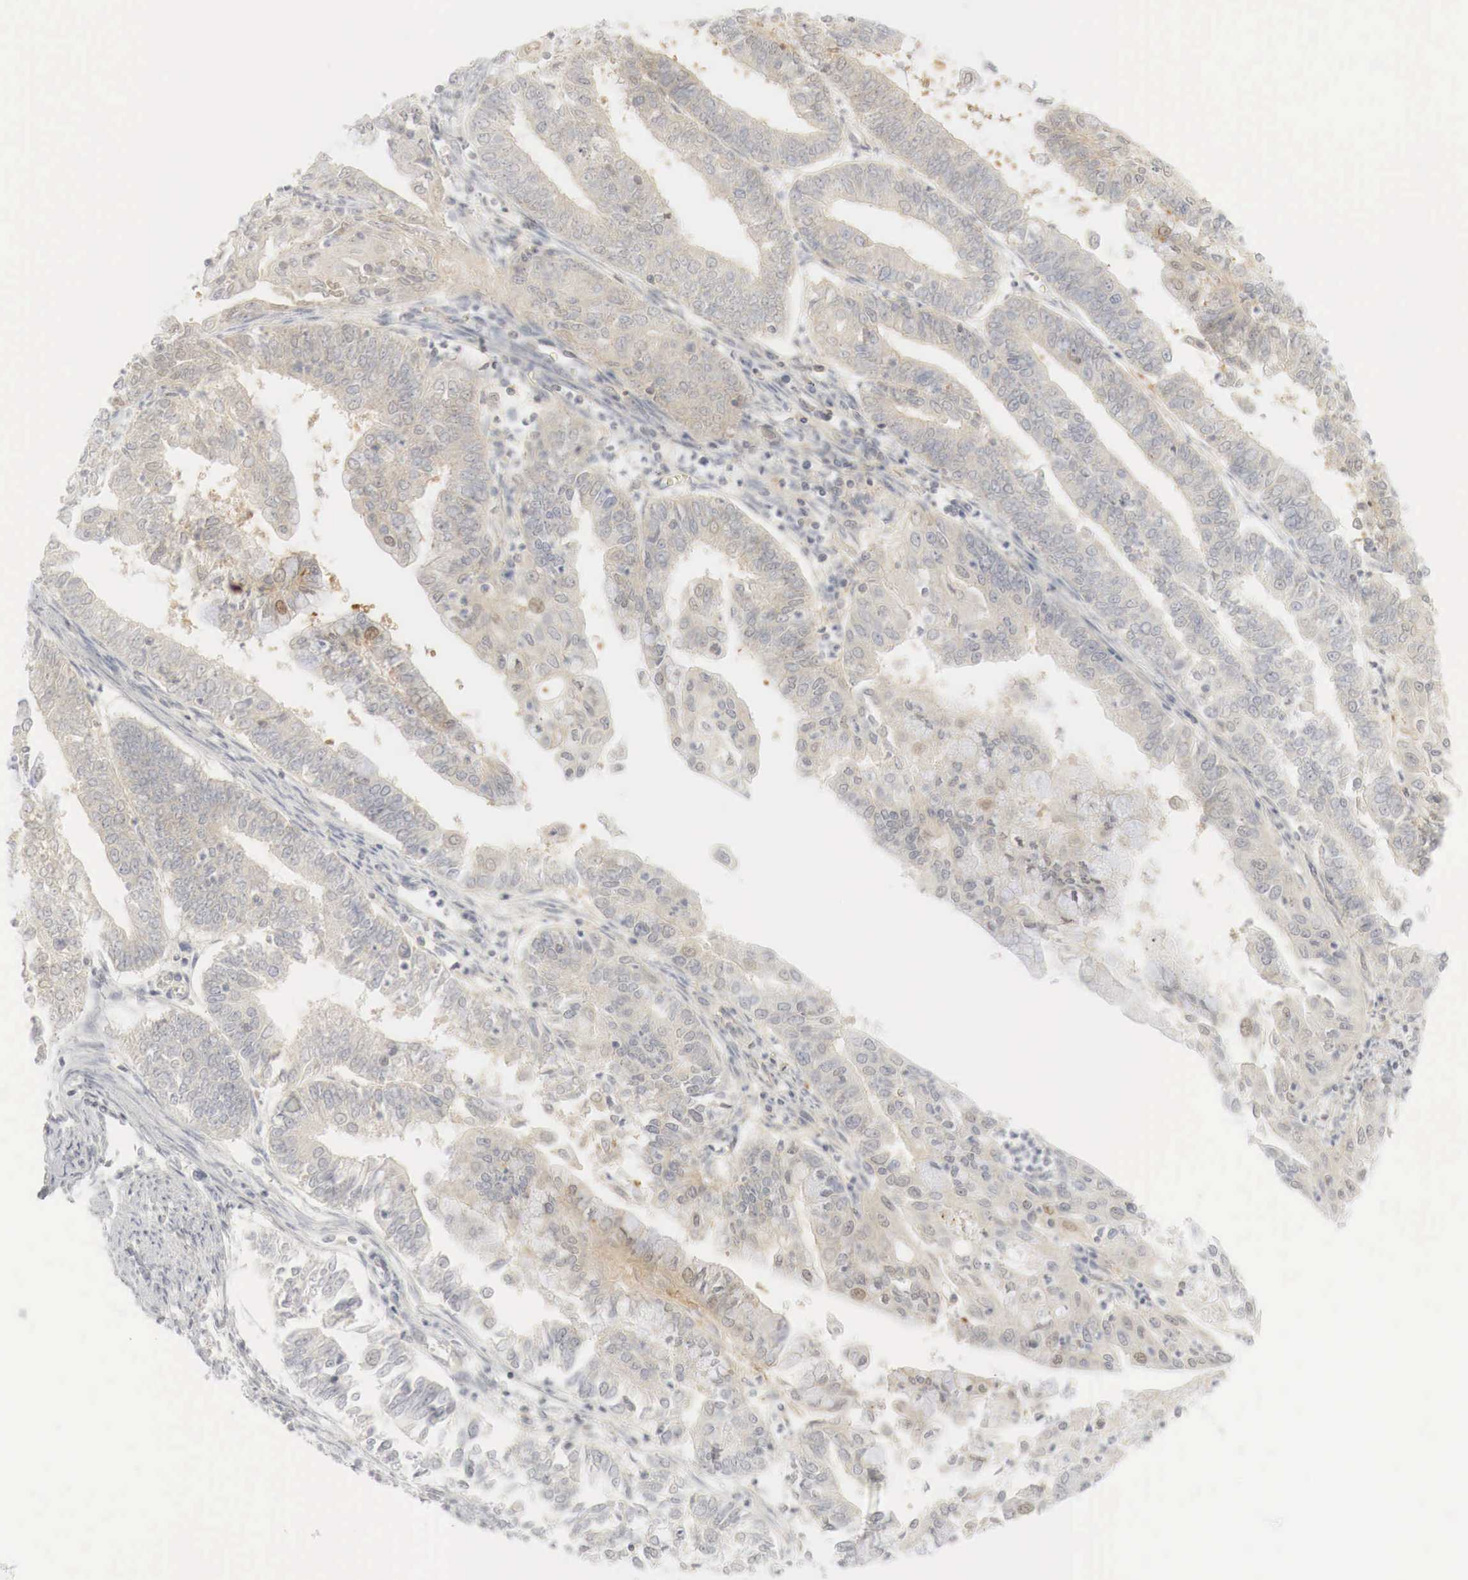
{"staining": {"intensity": "weak", "quantity": "<25%", "location": "cytoplasmic/membranous,nuclear"}, "tissue": "endometrial cancer", "cell_type": "Tumor cells", "image_type": "cancer", "snomed": [{"axis": "morphology", "description": "Adenocarcinoma, NOS"}, {"axis": "topography", "description": "Endometrium"}], "caption": "Adenocarcinoma (endometrial) was stained to show a protein in brown. There is no significant staining in tumor cells.", "gene": "MYC", "patient": {"sex": "female", "age": 75}}